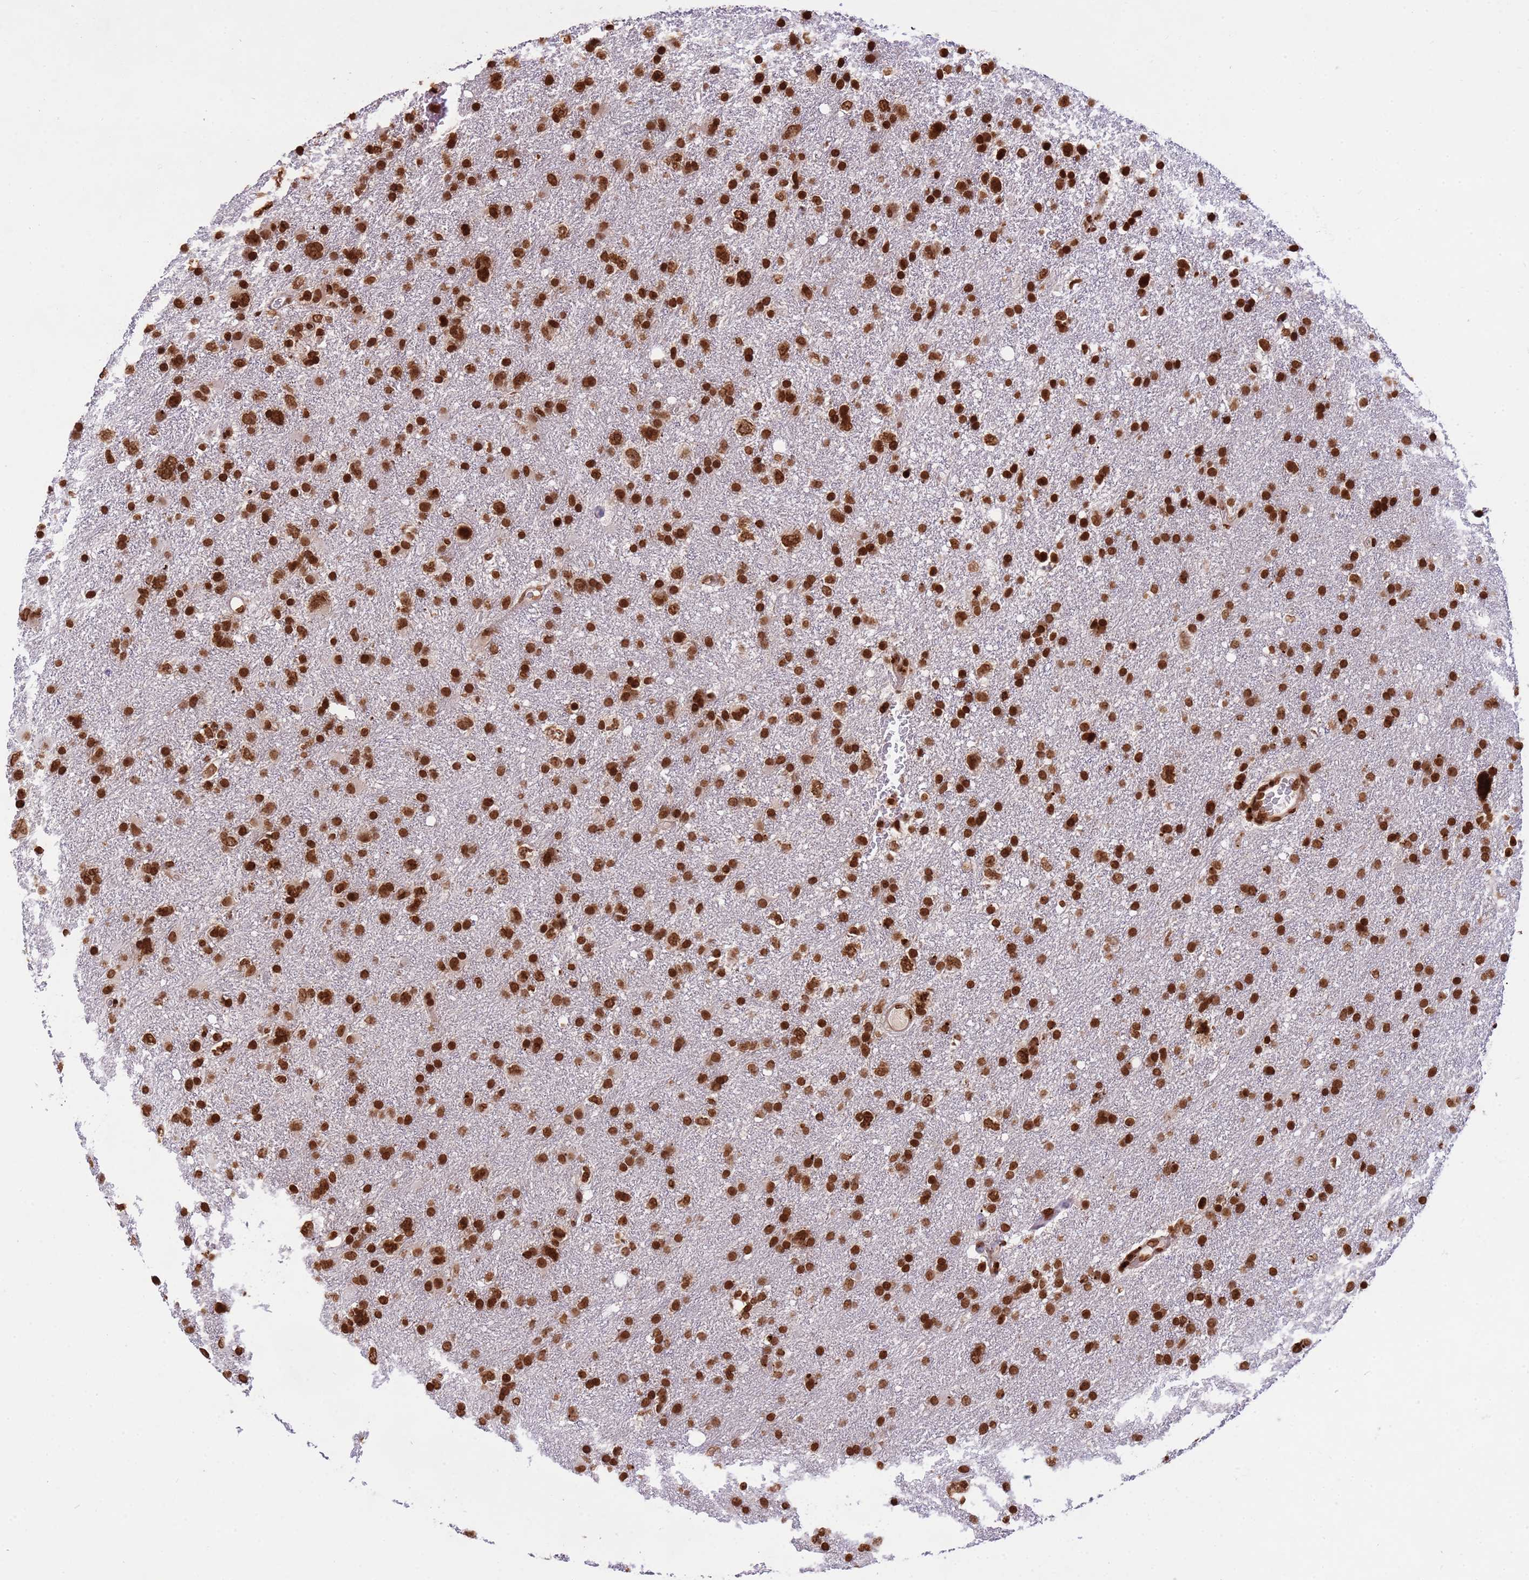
{"staining": {"intensity": "strong", "quantity": ">75%", "location": "nuclear"}, "tissue": "glioma", "cell_type": "Tumor cells", "image_type": "cancer", "snomed": [{"axis": "morphology", "description": "Glioma, malignant, High grade"}, {"axis": "topography", "description": "Brain"}], "caption": "Immunohistochemical staining of glioma shows high levels of strong nuclear protein positivity in approximately >75% of tumor cells. (IHC, brightfield microscopy, high magnification).", "gene": "H3-3B", "patient": {"sex": "male", "age": 61}}